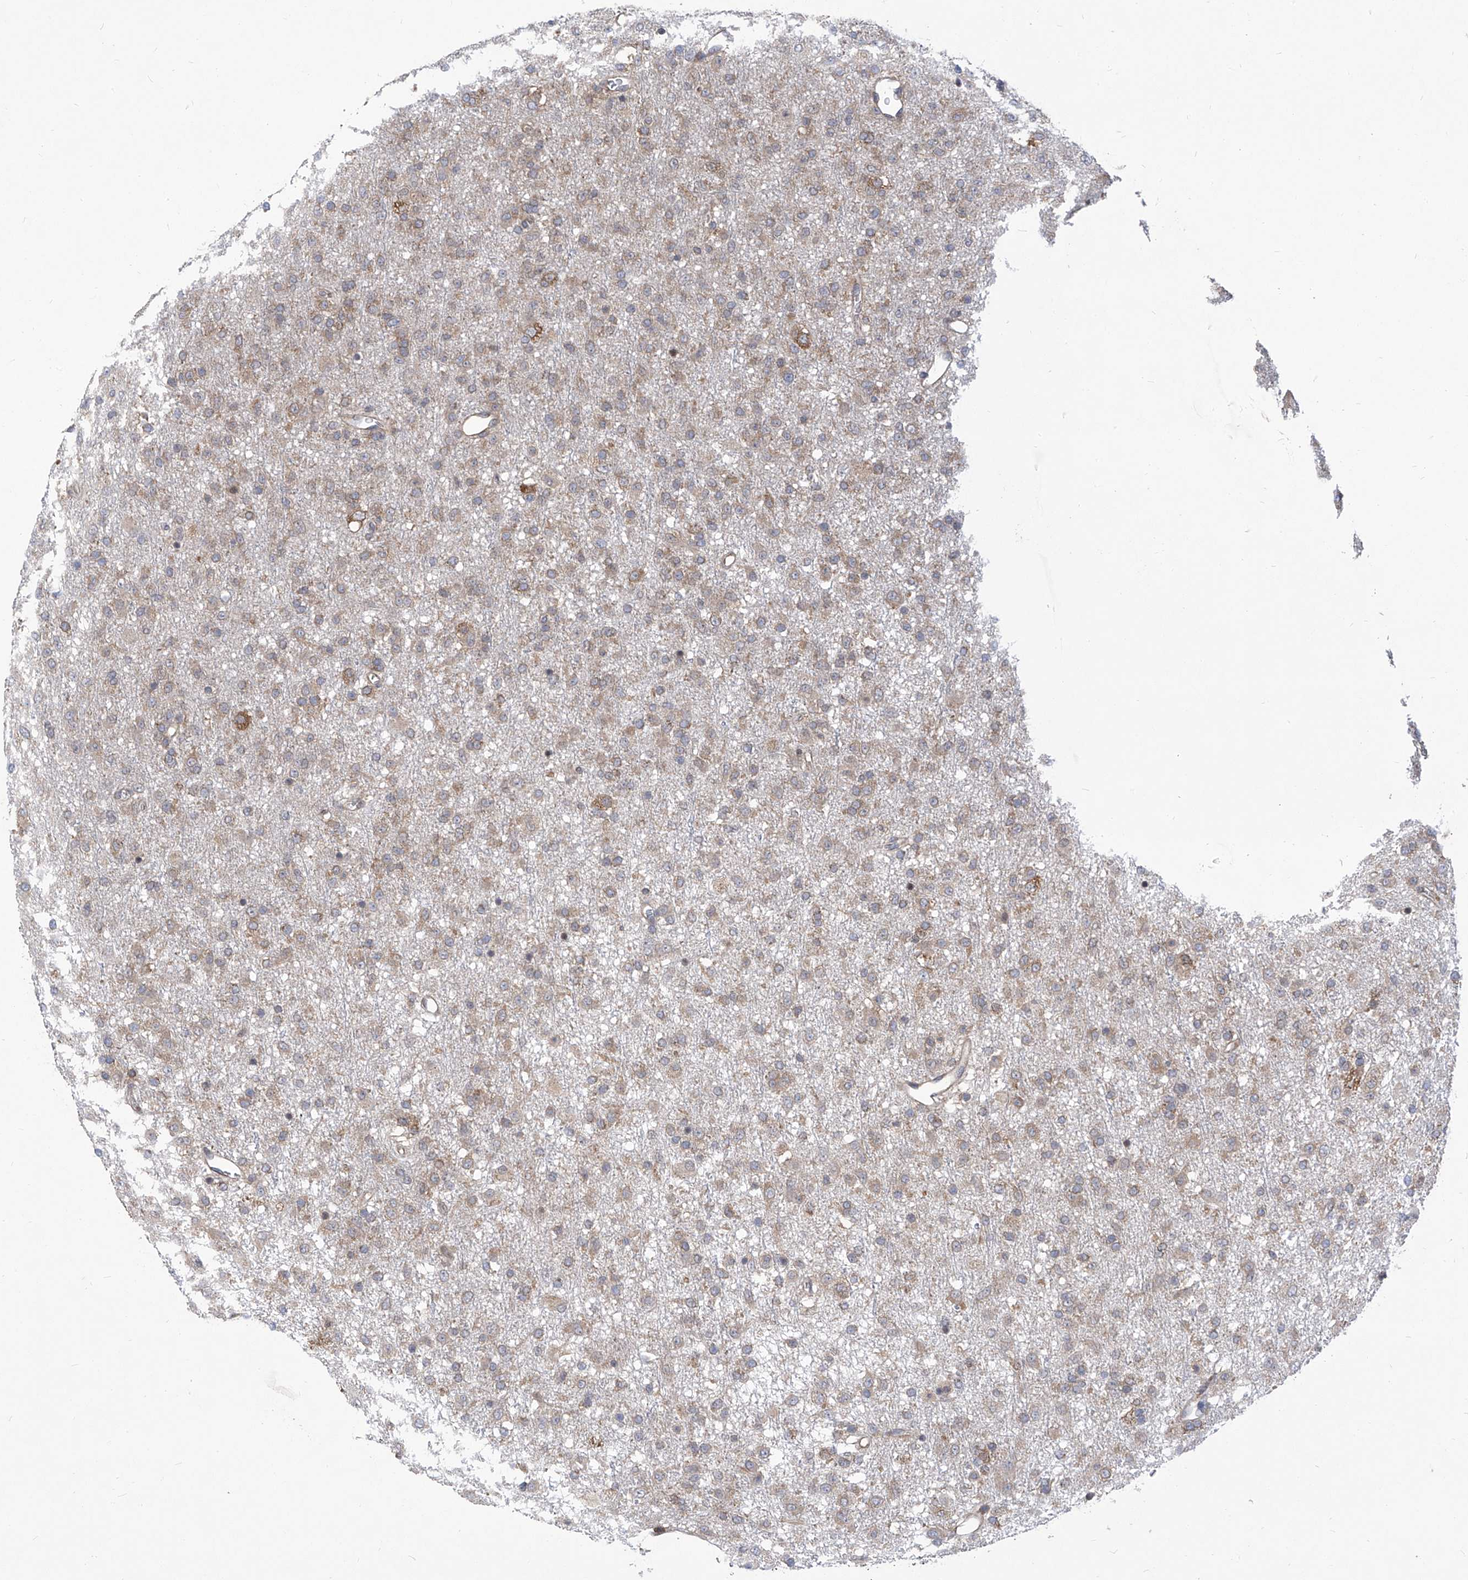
{"staining": {"intensity": "weak", "quantity": "25%-75%", "location": "cytoplasmic/membranous"}, "tissue": "glioma", "cell_type": "Tumor cells", "image_type": "cancer", "snomed": [{"axis": "morphology", "description": "Glioma, malignant, Low grade"}, {"axis": "topography", "description": "Brain"}], "caption": "Immunohistochemistry of malignant glioma (low-grade) displays low levels of weak cytoplasmic/membranous expression in approximately 25%-75% of tumor cells.", "gene": "EIF3M", "patient": {"sex": "male", "age": 65}}